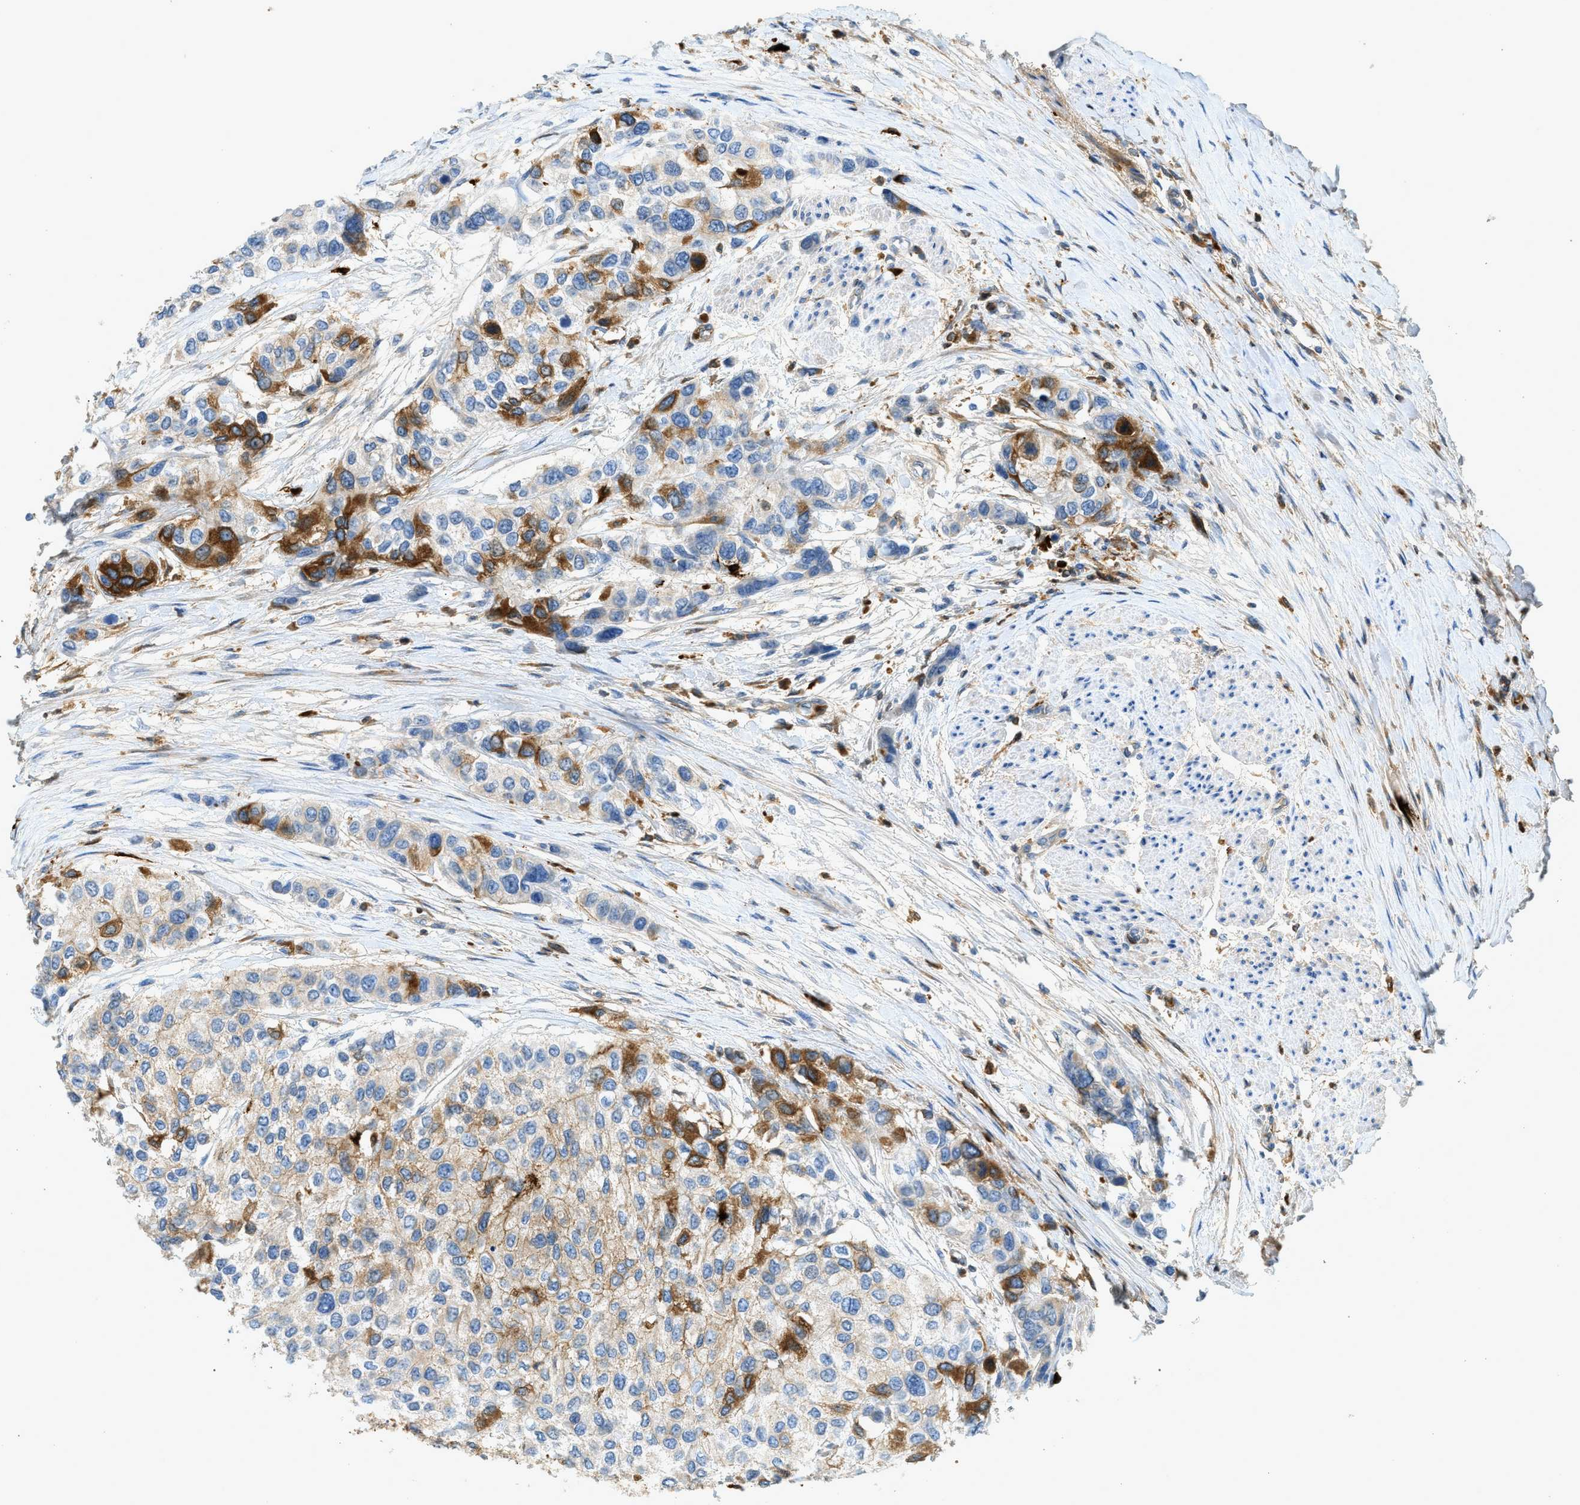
{"staining": {"intensity": "moderate", "quantity": "25%-75%", "location": "cytoplasmic/membranous"}, "tissue": "urothelial cancer", "cell_type": "Tumor cells", "image_type": "cancer", "snomed": [{"axis": "morphology", "description": "Urothelial carcinoma, High grade"}, {"axis": "topography", "description": "Urinary bladder"}], "caption": "DAB immunohistochemical staining of human high-grade urothelial carcinoma reveals moderate cytoplasmic/membranous protein expression in about 25%-75% of tumor cells.", "gene": "F2", "patient": {"sex": "female", "age": 56}}